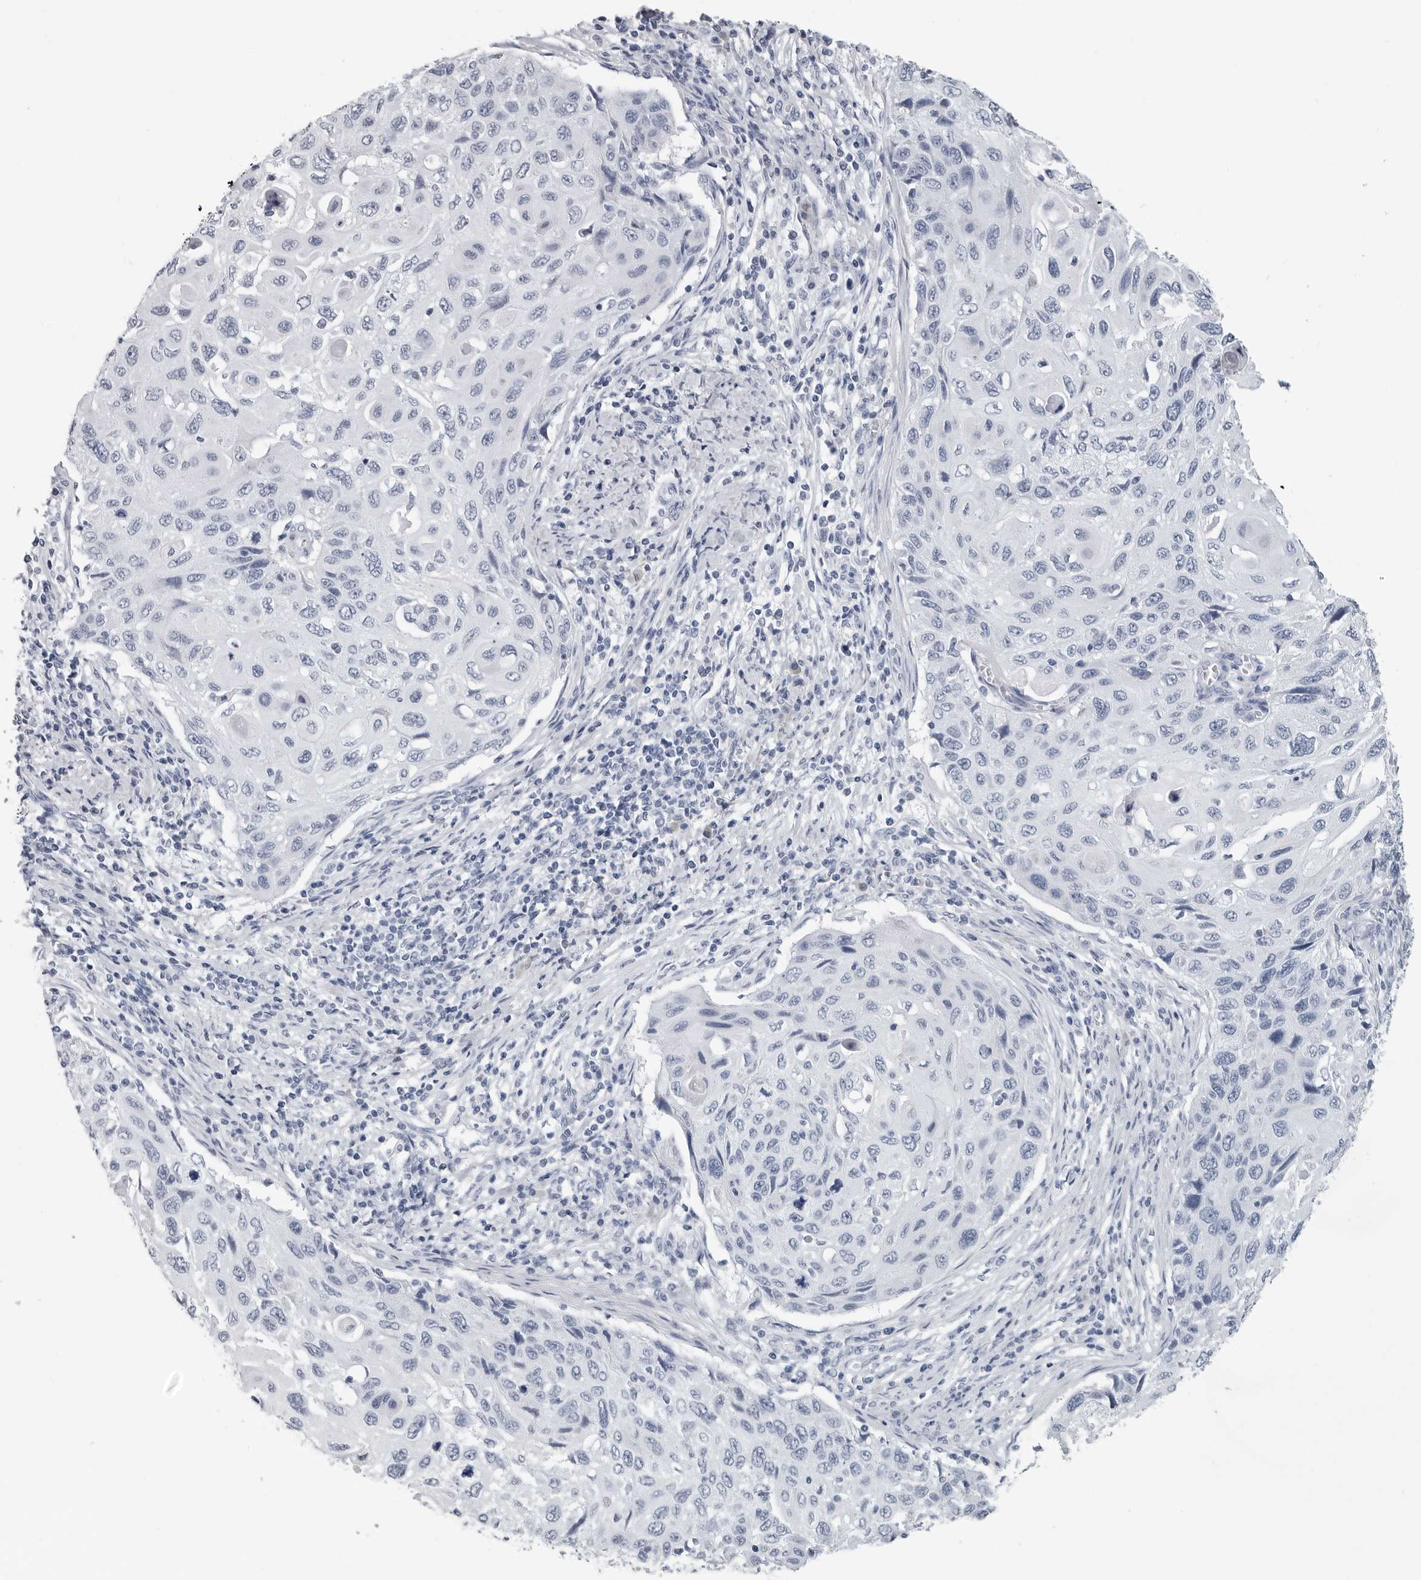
{"staining": {"intensity": "negative", "quantity": "none", "location": "none"}, "tissue": "cervical cancer", "cell_type": "Tumor cells", "image_type": "cancer", "snomed": [{"axis": "morphology", "description": "Squamous cell carcinoma, NOS"}, {"axis": "topography", "description": "Cervix"}], "caption": "Photomicrograph shows no significant protein positivity in tumor cells of squamous cell carcinoma (cervical).", "gene": "AMPD1", "patient": {"sex": "female", "age": 70}}